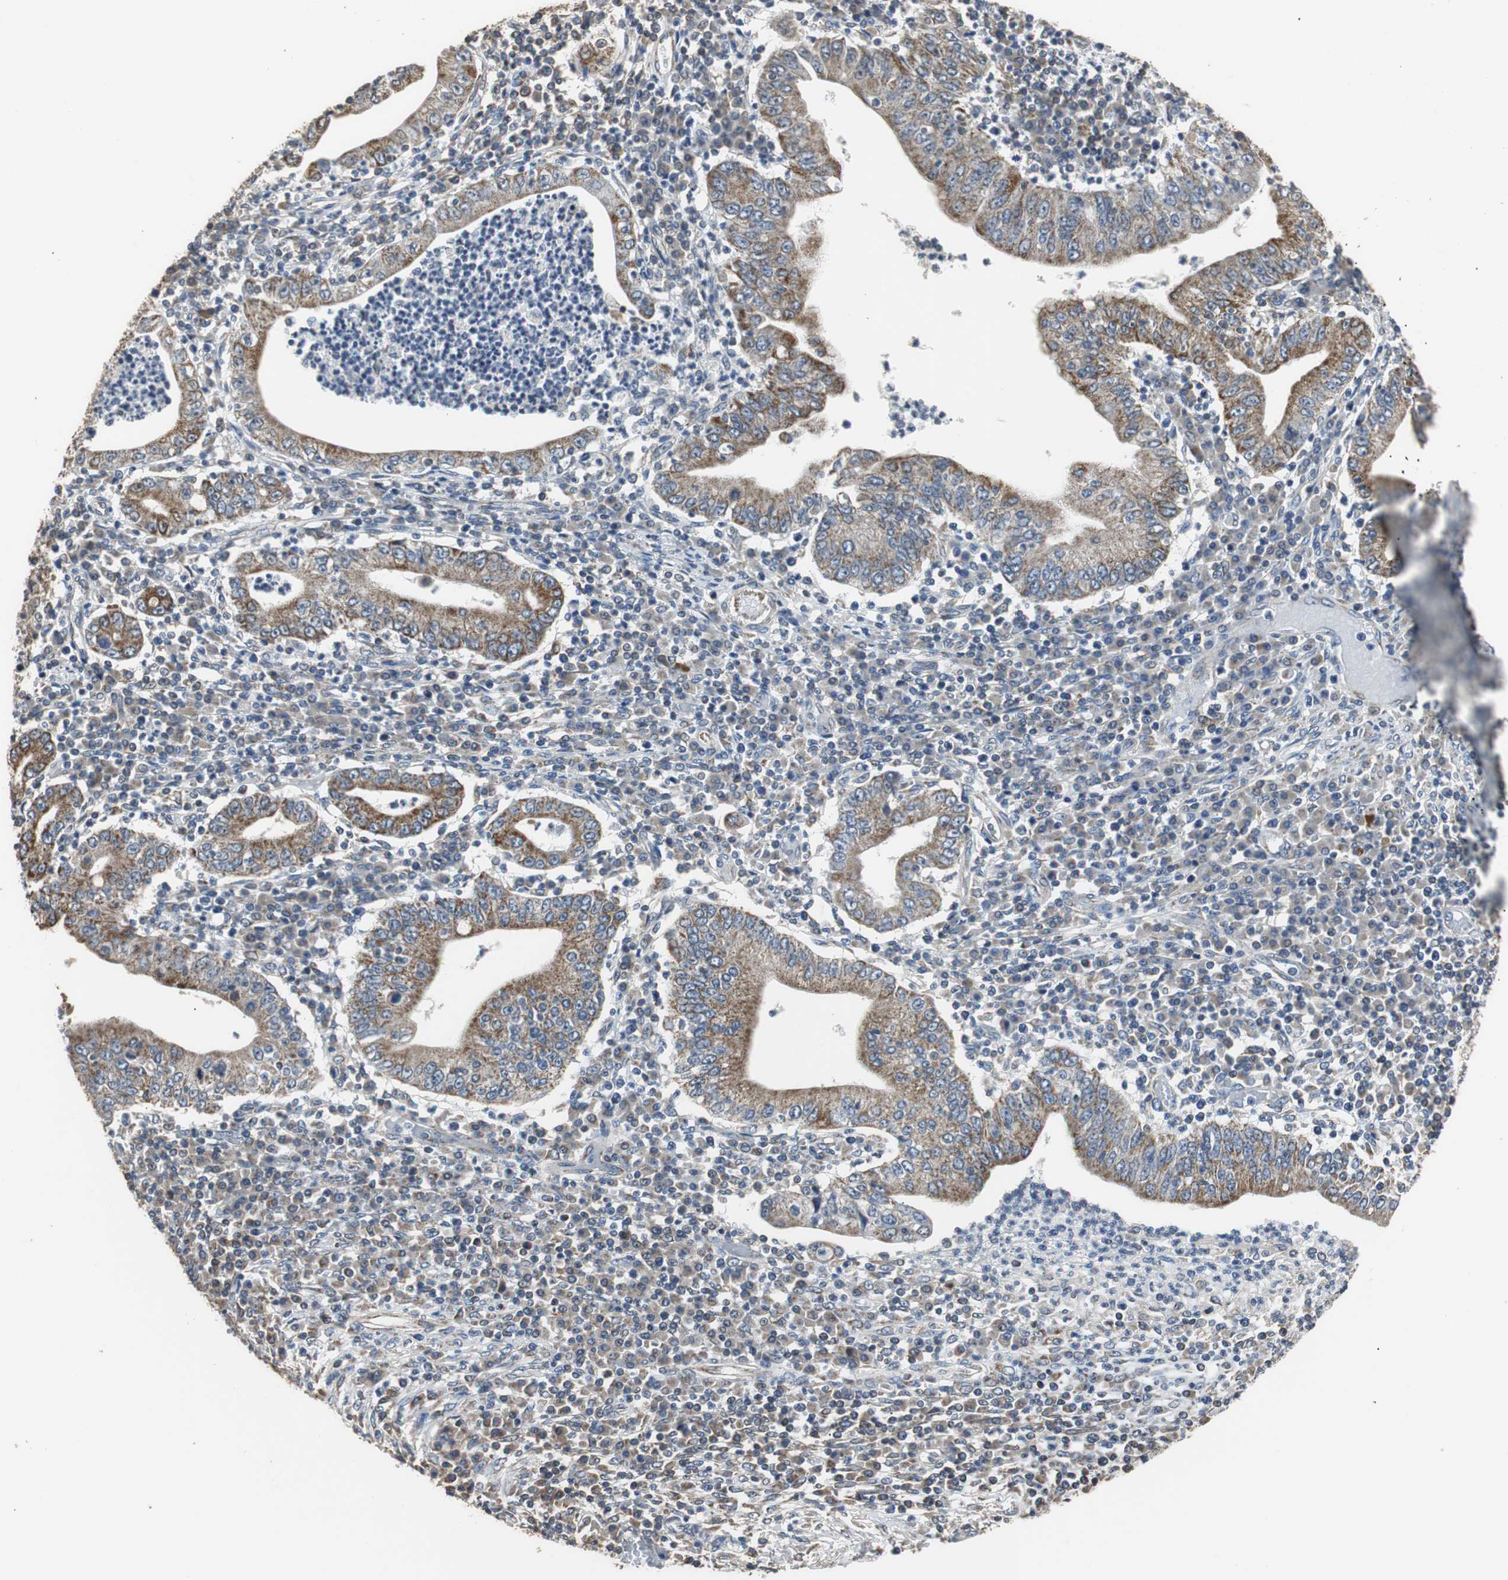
{"staining": {"intensity": "moderate", "quantity": ">75%", "location": "cytoplasmic/membranous"}, "tissue": "stomach cancer", "cell_type": "Tumor cells", "image_type": "cancer", "snomed": [{"axis": "morphology", "description": "Normal tissue, NOS"}, {"axis": "morphology", "description": "Adenocarcinoma, NOS"}, {"axis": "topography", "description": "Esophagus"}, {"axis": "topography", "description": "Stomach, upper"}, {"axis": "topography", "description": "Peripheral nerve tissue"}], "caption": "Stomach cancer (adenocarcinoma) tissue reveals moderate cytoplasmic/membranous expression in about >75% of tumor cells, visualized by immunohistochemistry.", "gene": "HMGCL", "patient": {"sex": "male", "age": 62}}